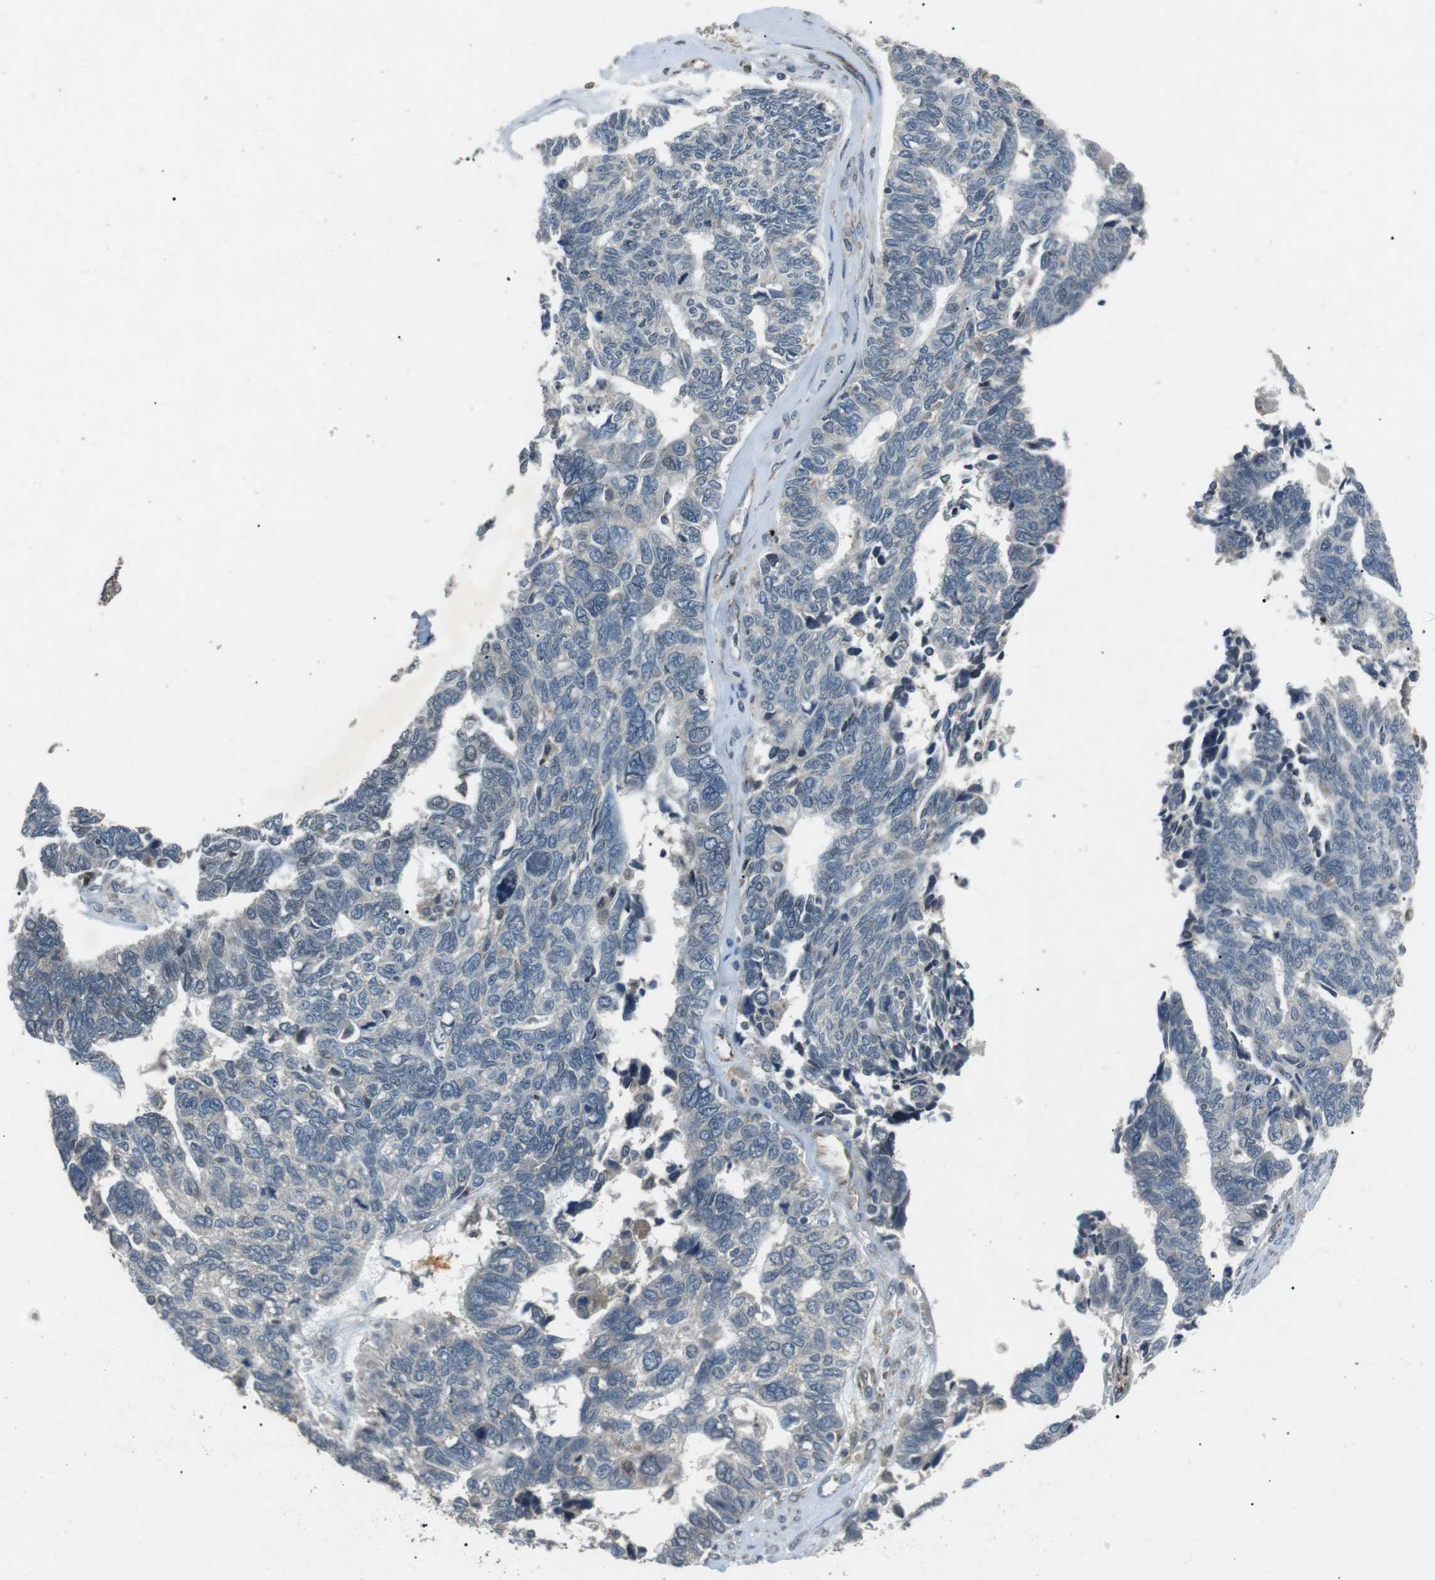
{"staining": {"intensity": "negative", "quantity": "none", "location": "none"}, "tissue": "ovarian cancer", "cell_type": "Tumor cells", "image_type": "cancer", "snomed": [{"axis": "morphology", "description": "Cystadenocarcinoma, serous, NOS"}, {"axis": "topography", "description": "Ovary"}], "caption": "A high-resolution photomicrograph shows immunohistochemistry (IHC) staining of ovarian serous cystadenocarcinoma, which demonstrates no significant positivity in tumor cells.", "gene": "NEK7", "patient": {"sex": "female", "age": 79}}